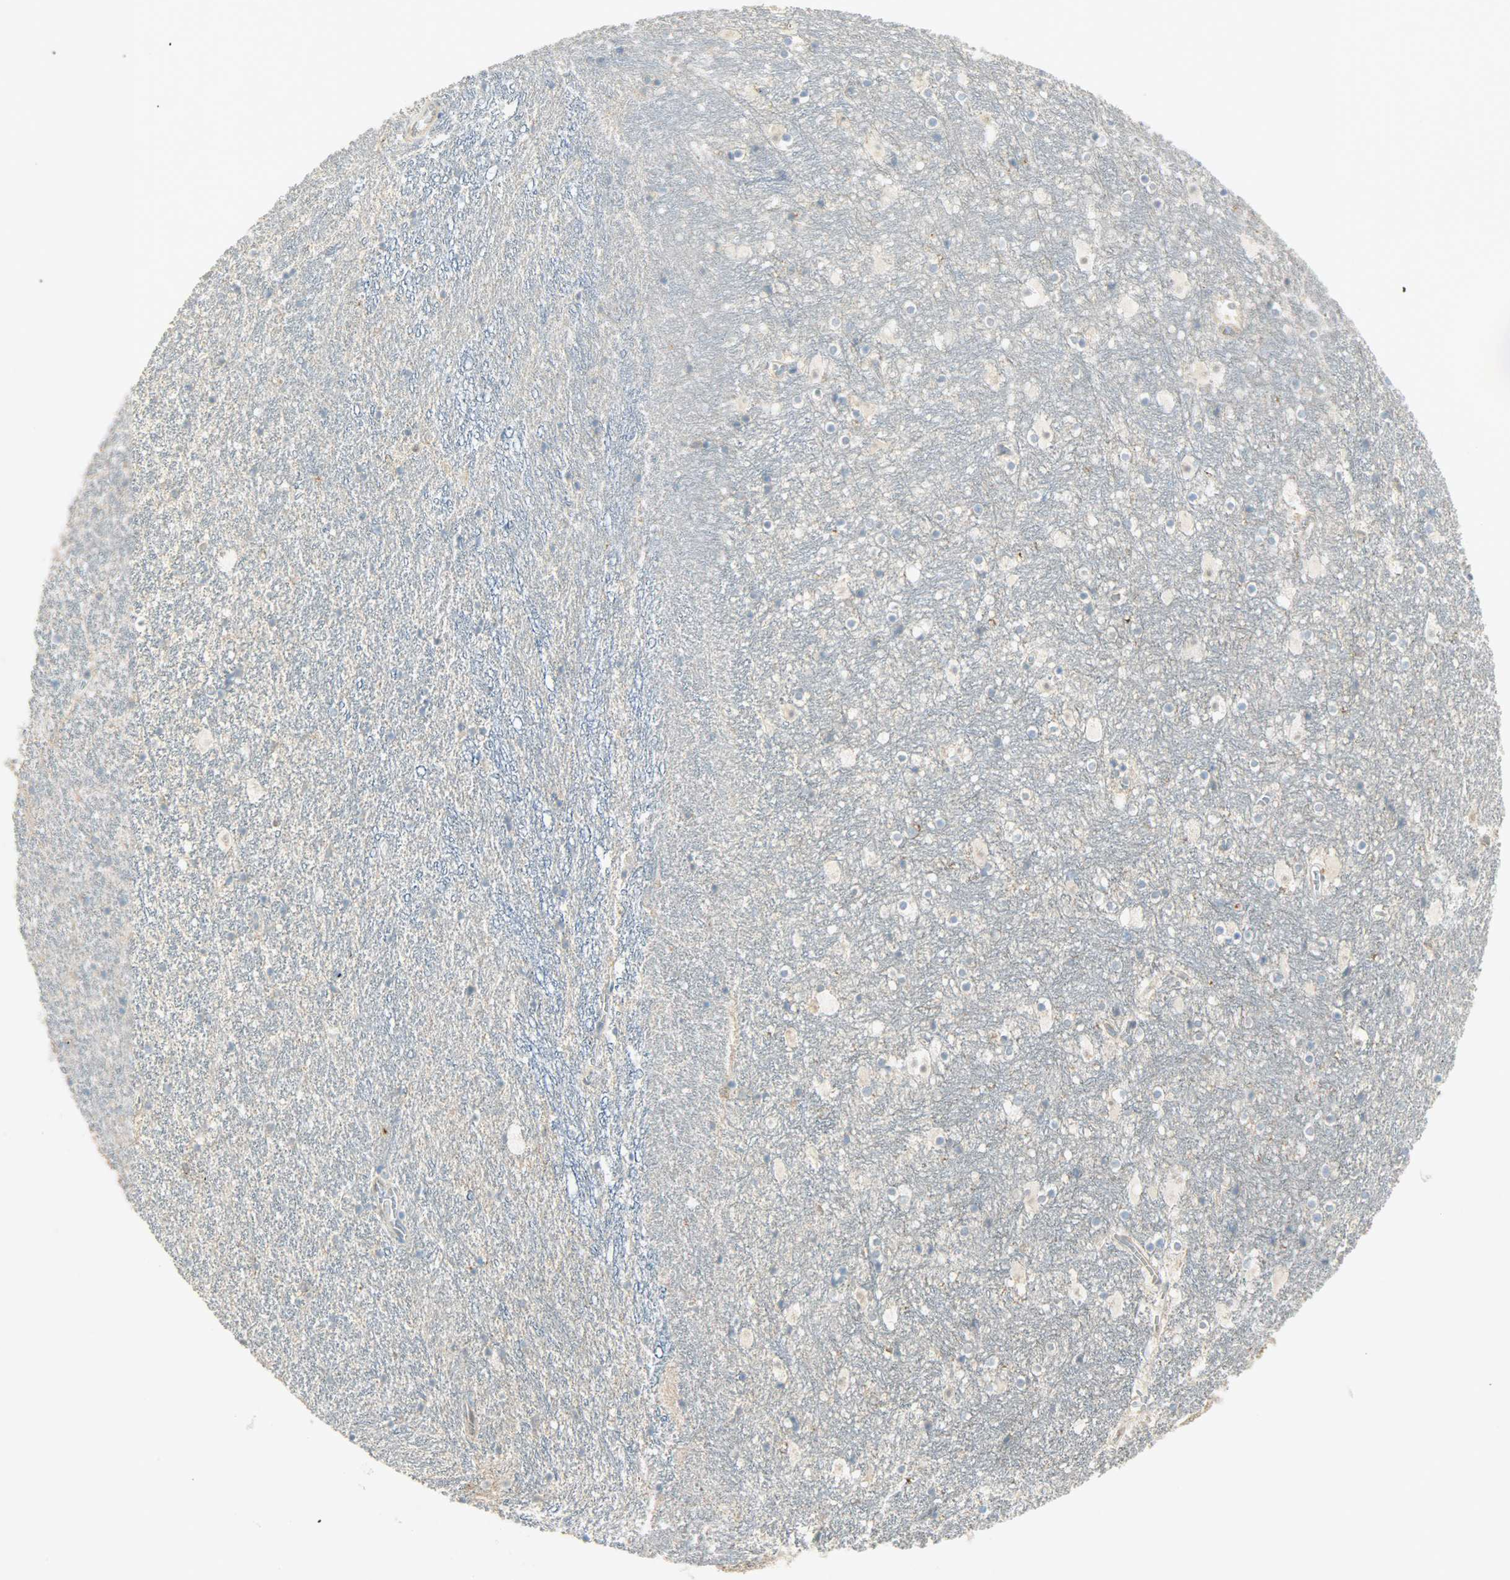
{"staining": {"intensity": "weak", "quantity": ">75%", "location": "cytoplasmic/membranous"}, "tissue": "hippocampus", "cell_type": "Glial cells", "image_type": "normal", "snomed": [{"axis": "morphology", "description": "Normal tissue, NOS"}, {"axis": "topography", "description": "Hippocampus"}], "caption": "Protein expression analysis of normal human hippocampus reveals weak cytoplasmic/membranous staining in approximately >75% of glial cells.", "gene": "TSC22D2", "patient": {"sex": "male", "age": 45}}